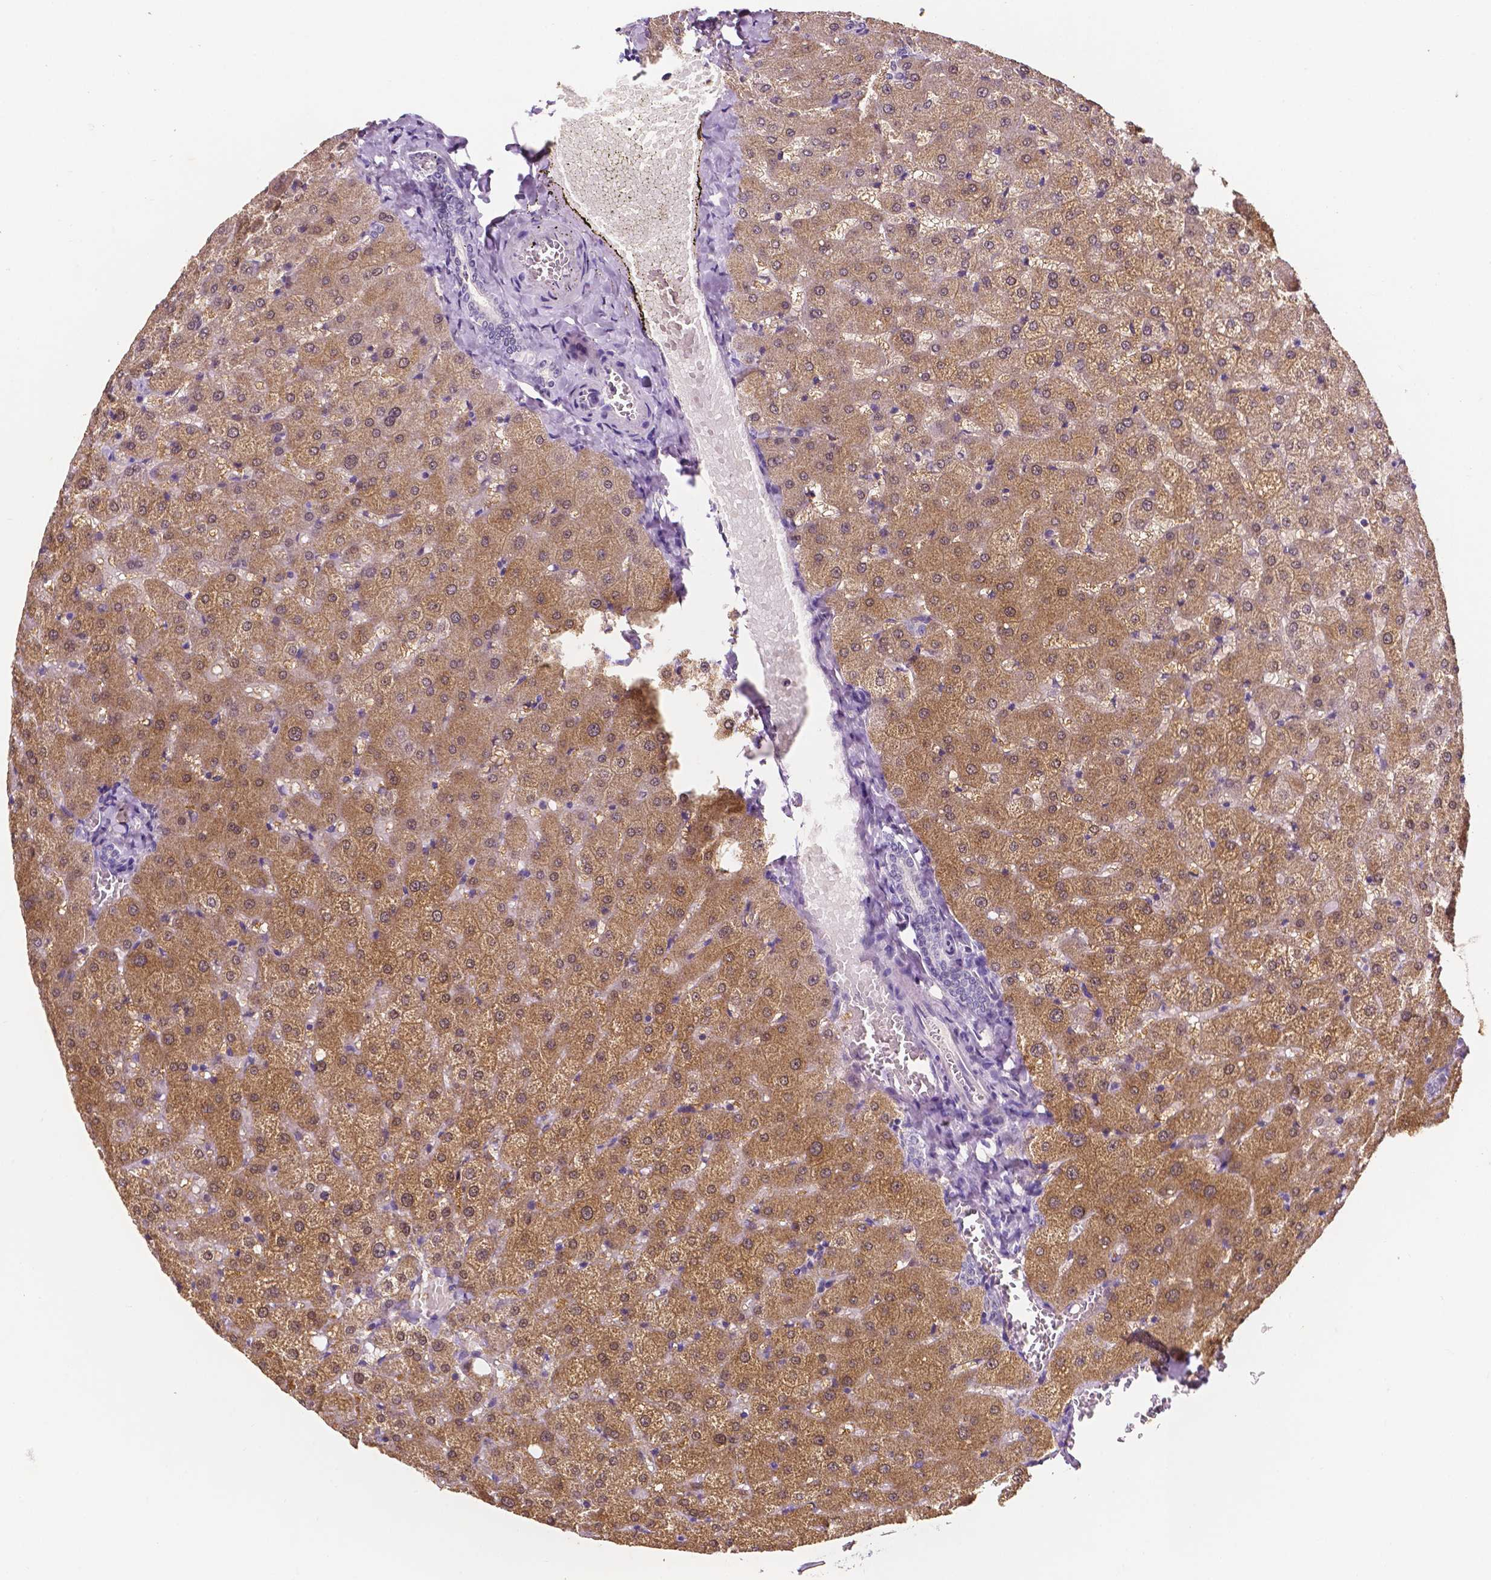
{"staining": {"intensity": "negative", "quantity": "none", "location": "none"}, "tissue": "liver", "cell_type": "Cholangiocytes", "image_type": "normal", "snomed": [{"axis": "morphology", "description": "Normal tissue, NOS"}, {"axis": "topography", "description": "Liver"}], "caption": "DAB immunohistochemical staining of benign liver exhibits no significant expression in cholangiocytes.", "gene": "PSAT1", "patient": {"sex": "female", "age": 50}}